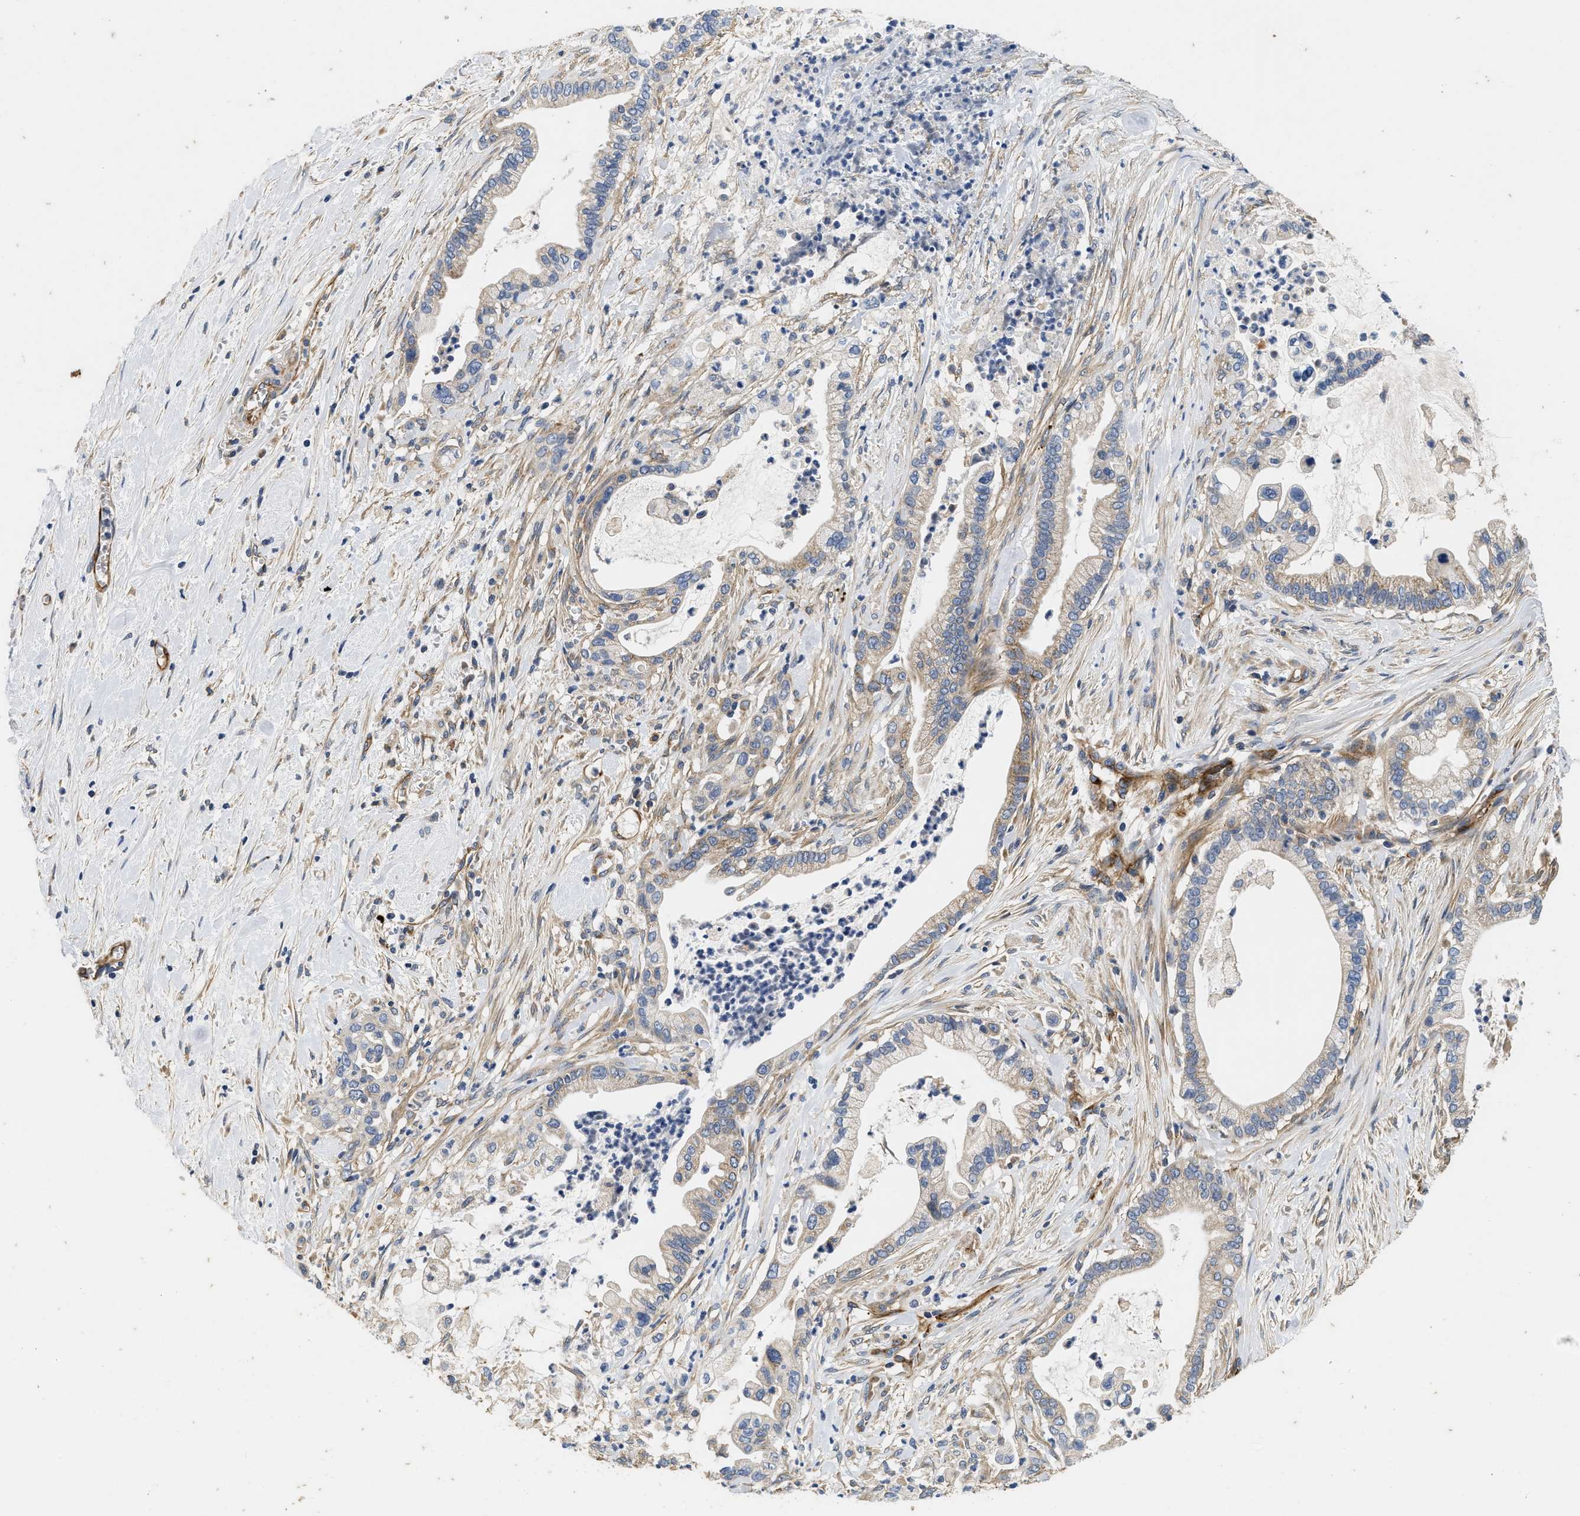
{"staining": {"intensity": "weak", "quantity": ">75%", "location": "cytoplasmic/membranous"}, "tissue": "pancreatic cancer", "cell_type": "Tumor cells", "image_type": "cancer", "snomed": [{"axis": "morphology", "description": "Adenocarcinoma, NOS"}, {"axis": "topography", "description": "Pancreas"}], "caption": "Immunohistochemistry (IHC) image of neoplastic tissue: adenocarcinoma (pancreatic) stained using immunohistochemistry demonstrates low levels of weak protein expression localized specifically in the cytoplasmic/membranous of tumor cells, appearing as a cytoplasmic/membranous brown color.", "gene": "NME6", "patient": {"sex": "male", "age": 69}}